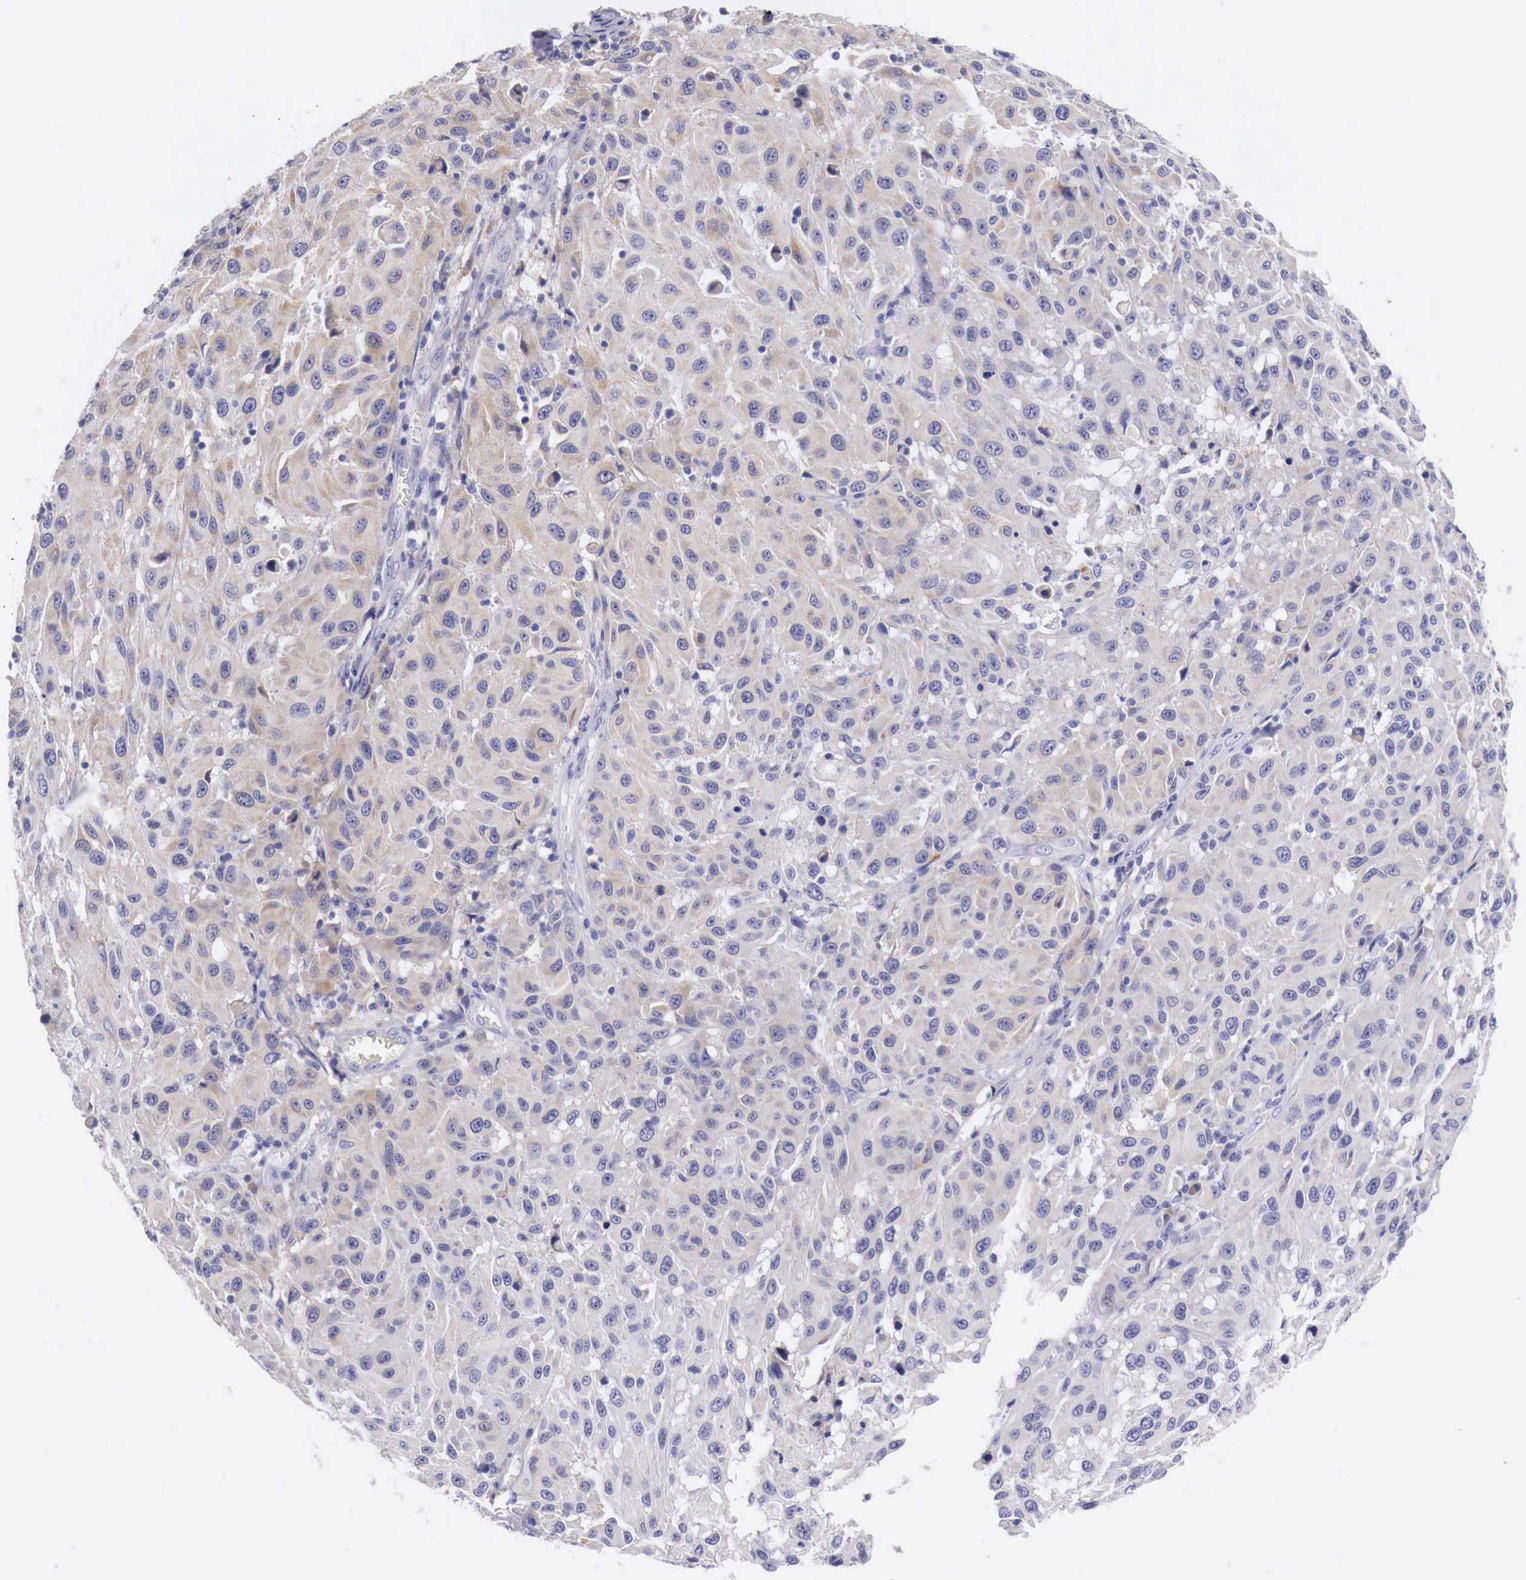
{"staining": {"intensity": "weak", "quantity": ">75%", "location": "cytoplasmic/membranous"}, "tissue": "melanoma", "cell_type": "Tumor cells", "image_type": "cancer", "snomed": [{"axis": "morphology", "description": "Malignant melanoma, NOS"}, {"axis": "topography", "description": "Skin"}], "caption": "Immunohistochemical staining of malignant melanoma reveals low levels of weak cytoplasmic/membranous protein expression in about >75% of tumor cells. (DAB = brown stain, brightfield microscopy at high magnification).", "gene": "NREP", "patient": {"sex": "female", "age": 77}}